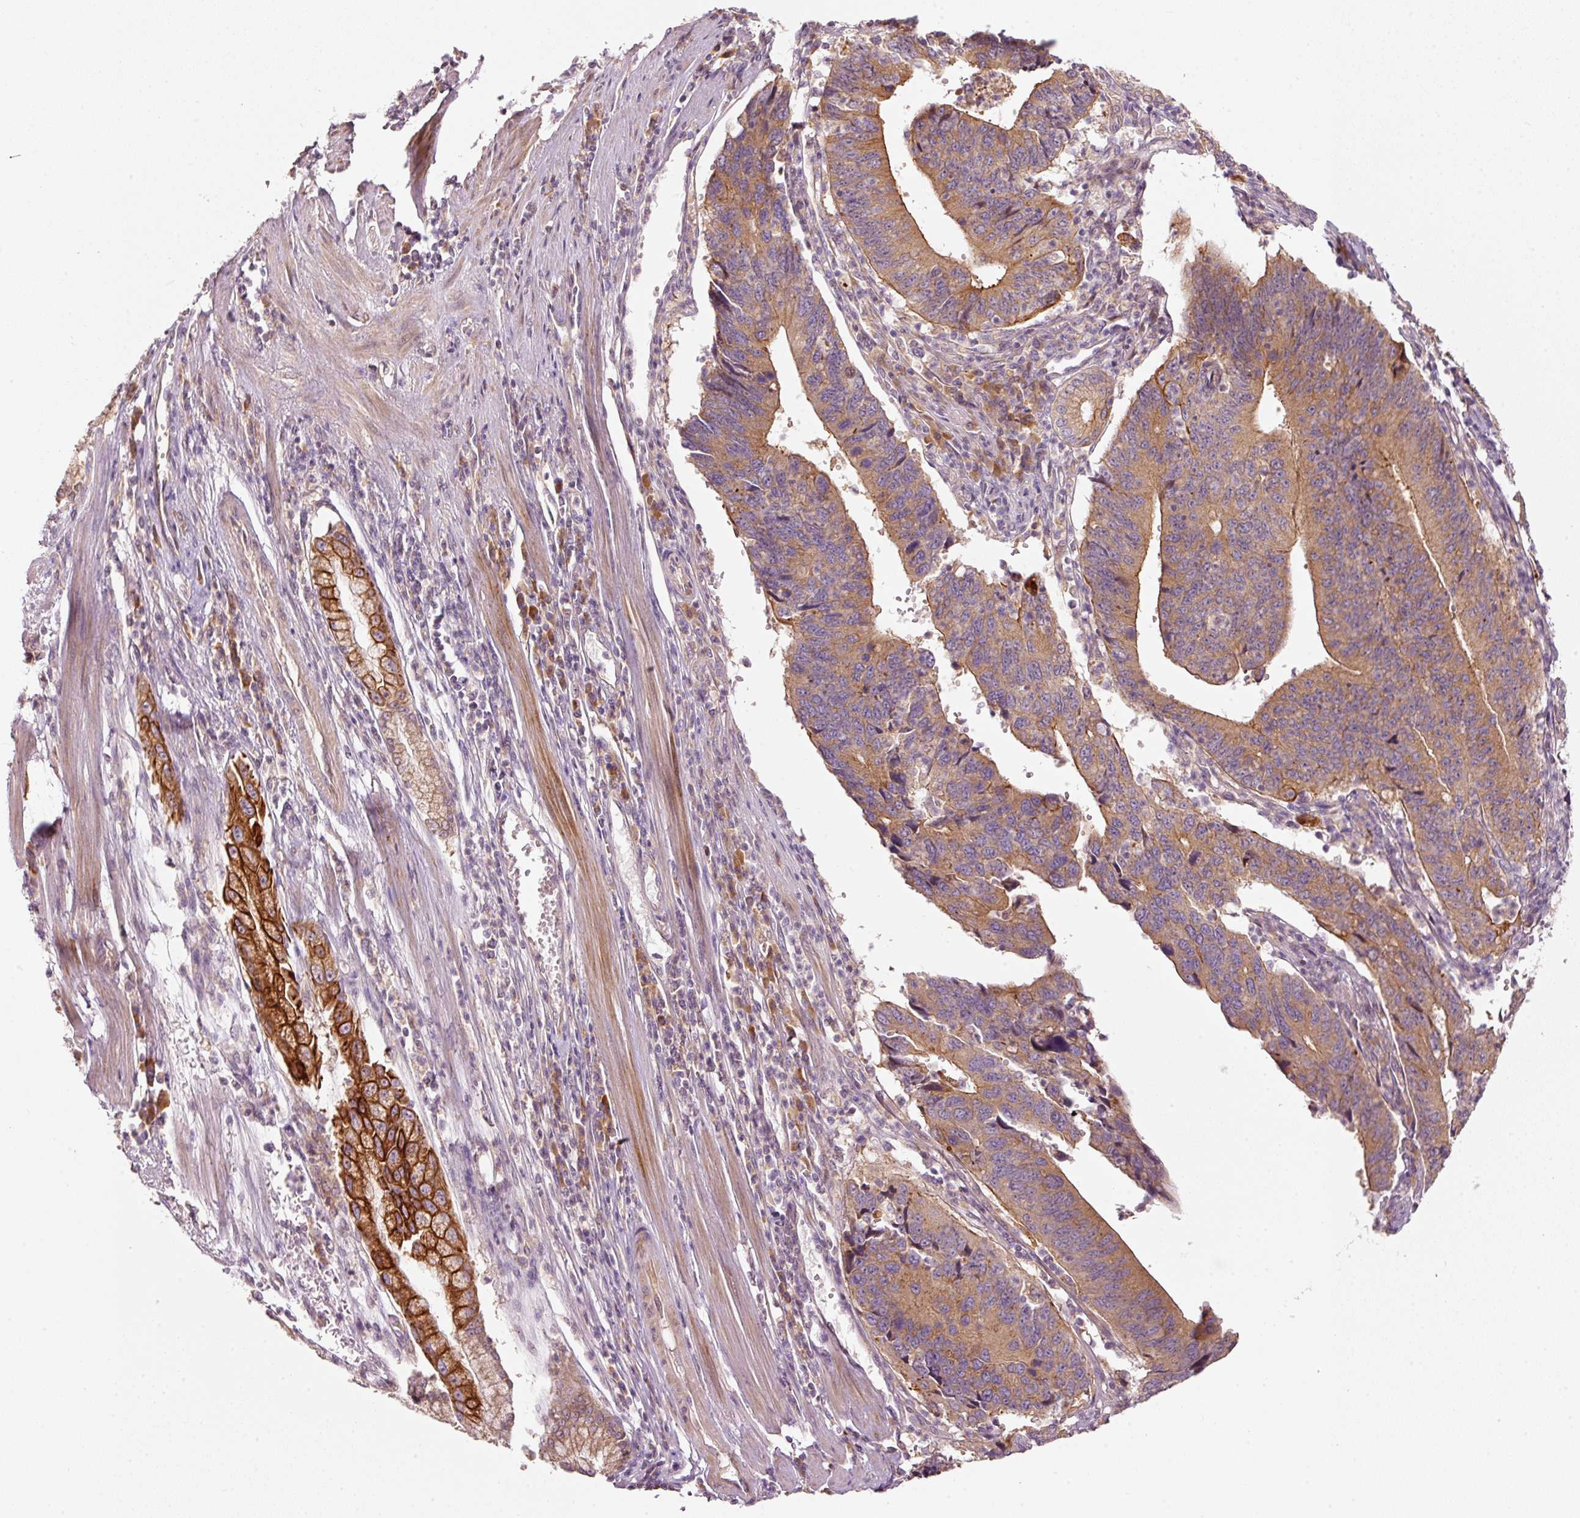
{"staining": {"intensity": "moderate", "quantity": ">75%", "location": "cytoplasmic/membranous"}, "tissue": "stomach cancer", "cell_type": "Tumor cells", "image_type": "cancer", "snomed": [{"axis": "morphology", "description": "Adenocarcinoma, NOS"}, {"axis": "topography", "description": "Stomach"}], "caption": "Human stomach cancer (adenocarcinoma) stained with a protein marker exhibits moderate staining in tumor cells.", "gene": "MAP10", "patient": {"sex": "male", "age": 59}}